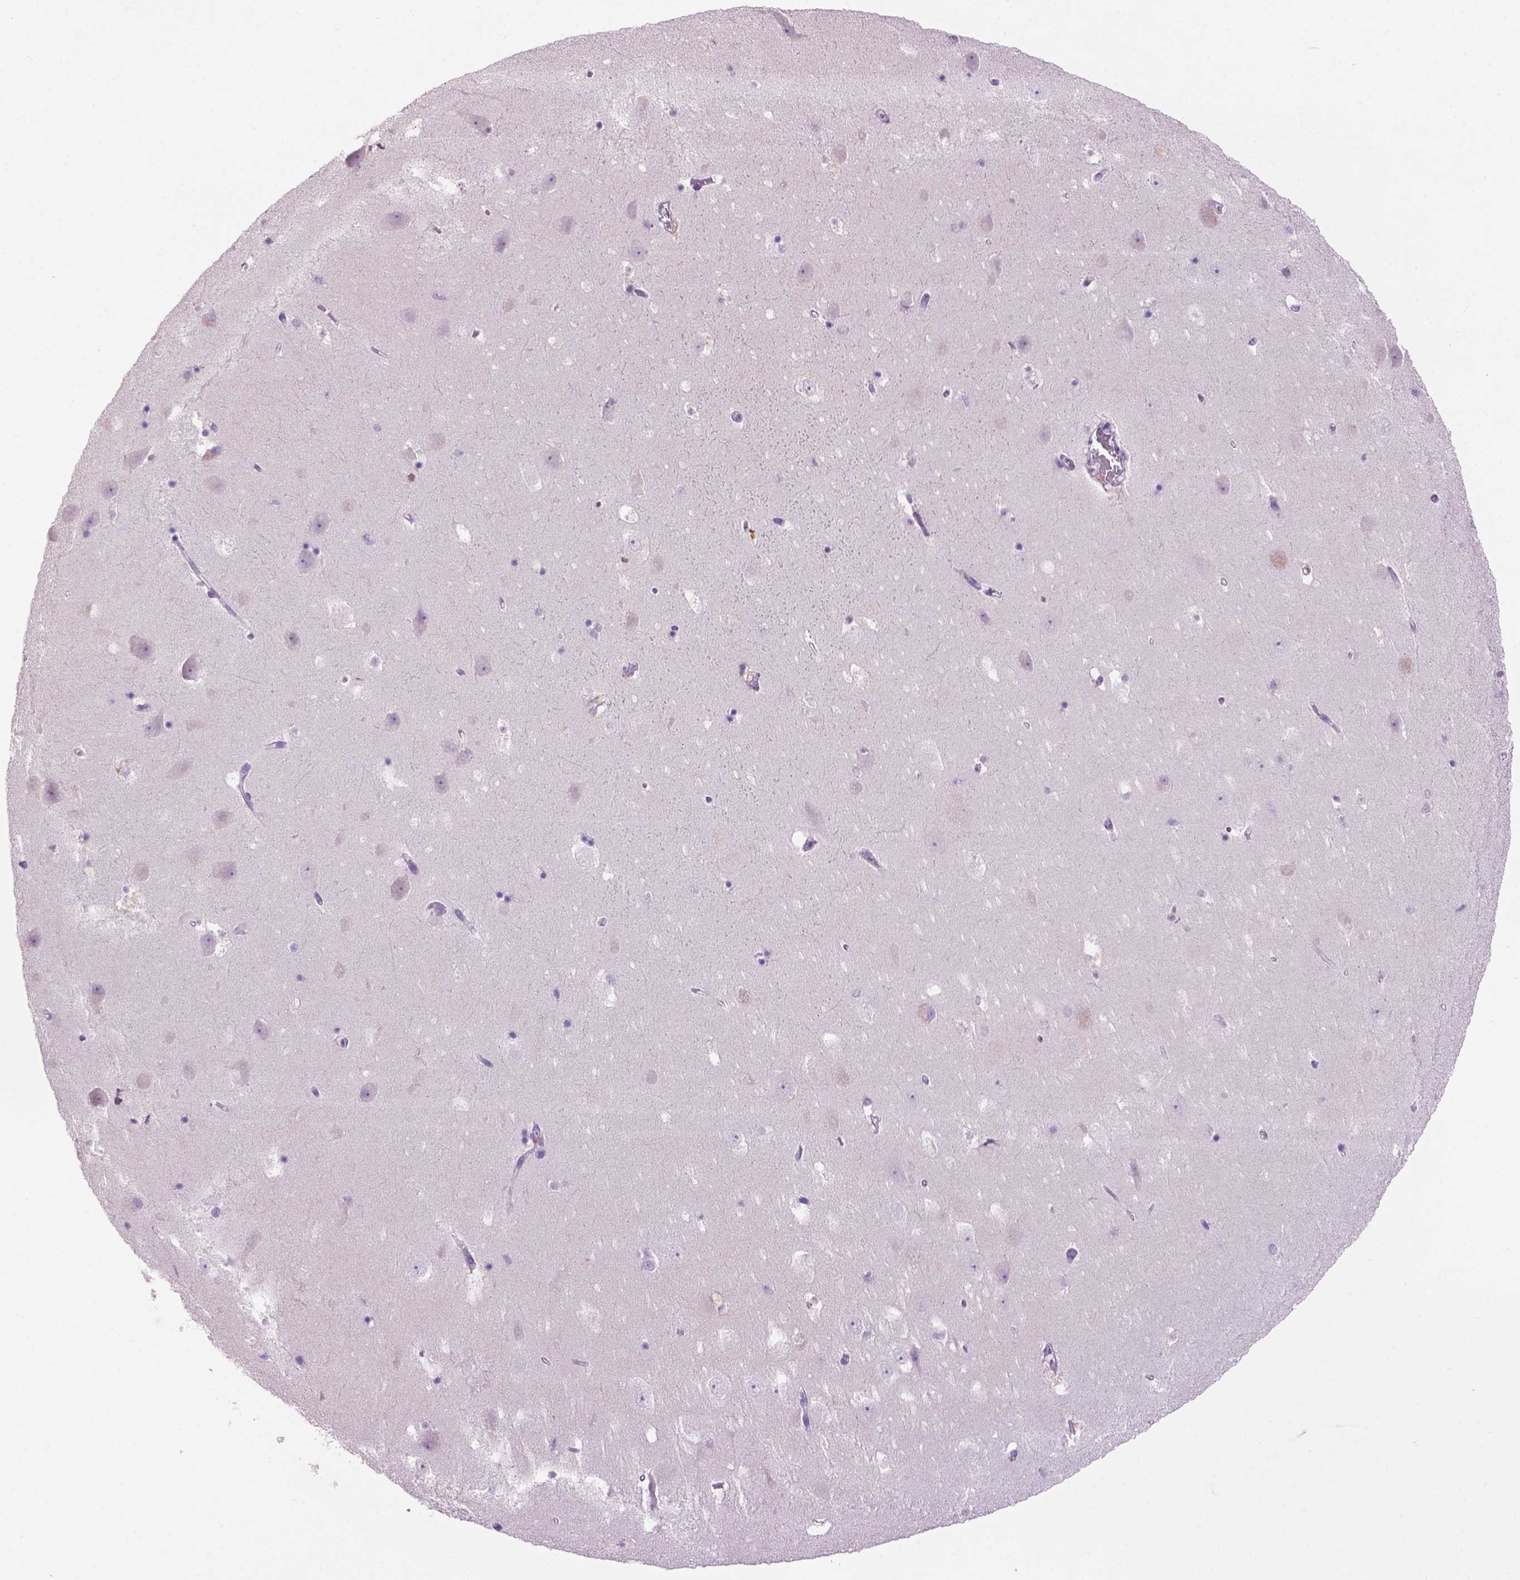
{"staining": {"intensity": "negative", "quantity": "none", "location": "none"}, "tissue": "hippocampus", "cell_type": "Glial cells", "image_type": "normal", "snomed": [{"axis": "morphology", "description": "Normal tissue, NOS"}, {"axis": "topography", "description": "Hippocampus"}], "caption": "A high-resolution photomicrograph shows immunohistochemistry staining of unremarkable hippocampus, which displays no significant expression in glial cells.", "gene": "CRYBA4", "patient": {"sex": "male", "age": 58}}